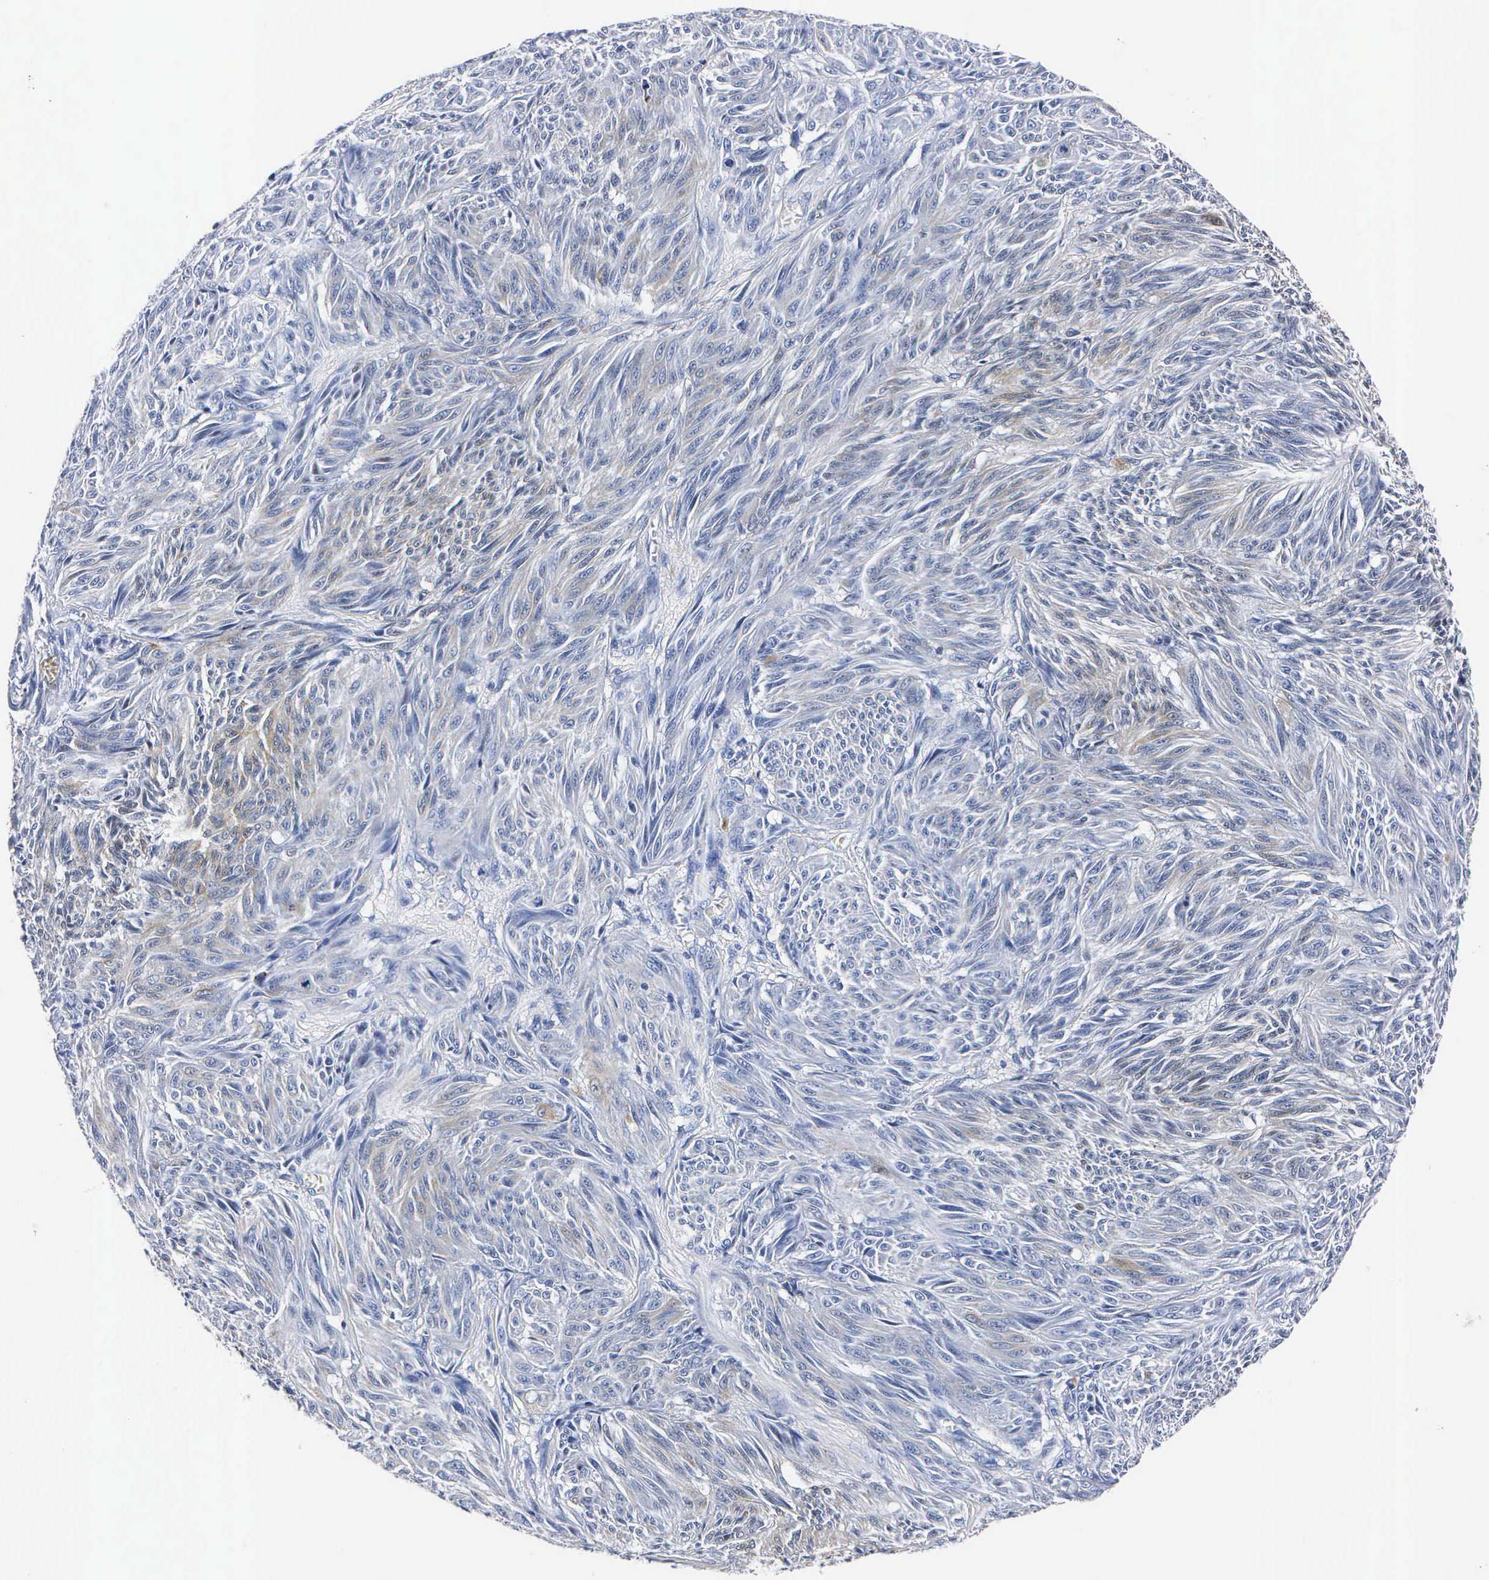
{"staining": {"intensity": "weak", "quantity": "25%-75%", "location": "cytoplasmic/membranous"}, "tissue": "melanoma", "cell_type": "Tumor cells", "image_type": "cancer", "snomed": [{"axis": "morphology", "description": "Malignant melanoma, NOS"}, {"axis": "topography", "description": "Skin"}], "caption": "Malignant melanoma stained with a protein marker shows weak staining in tumor cells.", "gene": "ENO2", "patient": {"sex": "male", "age": 54}}